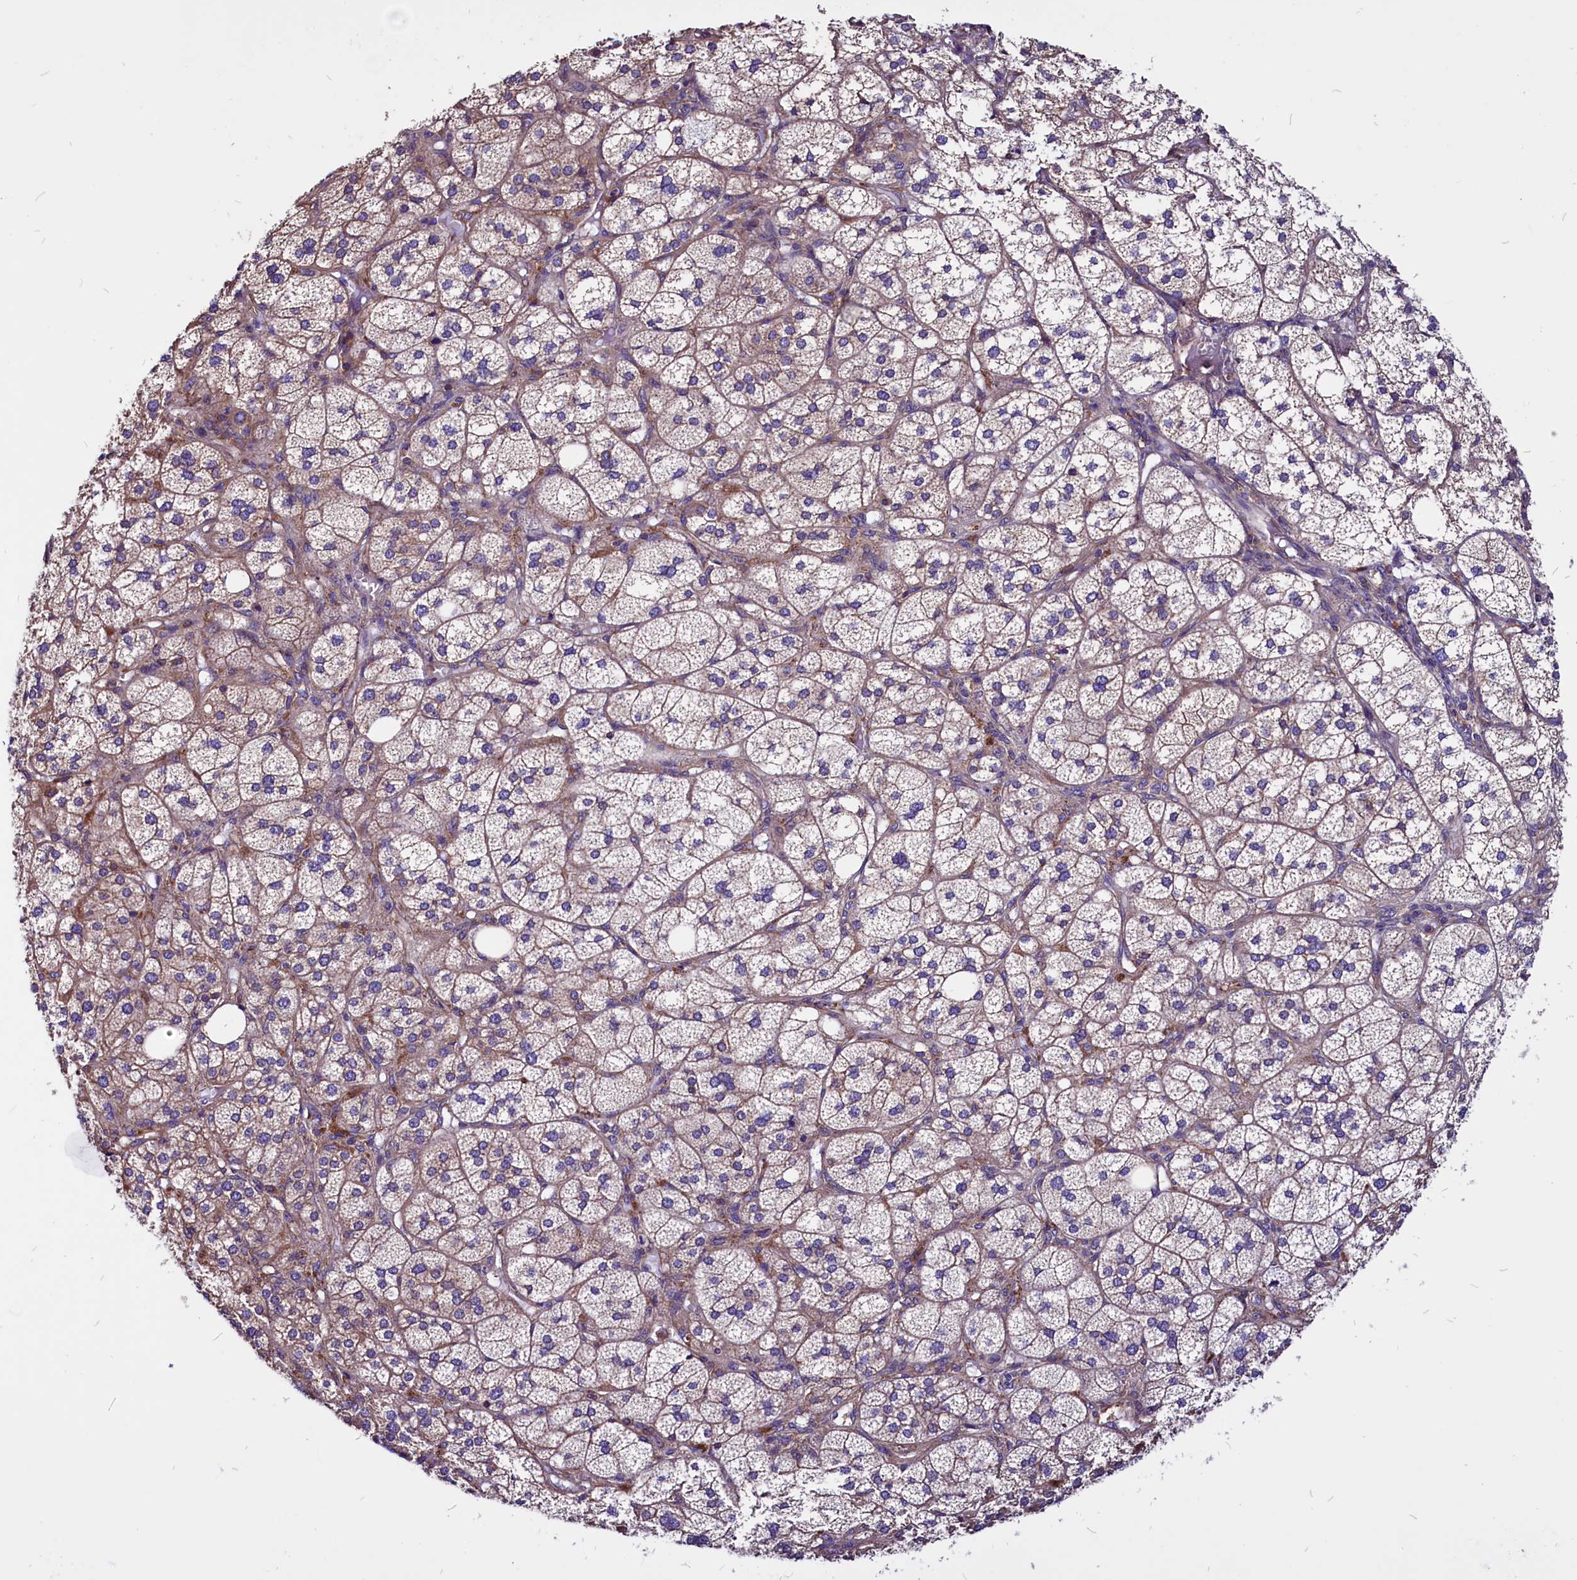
{"staining": {"intensity": "moderate", "quantity": "25%-75%", "location": "cytoplasmic/membranous"}, "tissue": "adrenal gland", "cell_type": "Glandular cells", "image_type": "normal", "snomed": [{"axis": "morphology", "description": "Normal tissue, NOS"}, {"axis": "topography", "description": "Adrenal gland"}], "caption": "Glandular cells show moderate cytoplasmic/membranous staining in approximately 25%-75% of cells in unremarkable adrenal gland.", "gene": "EIF3G", "patient": {"sex": "female", "age": 61}}